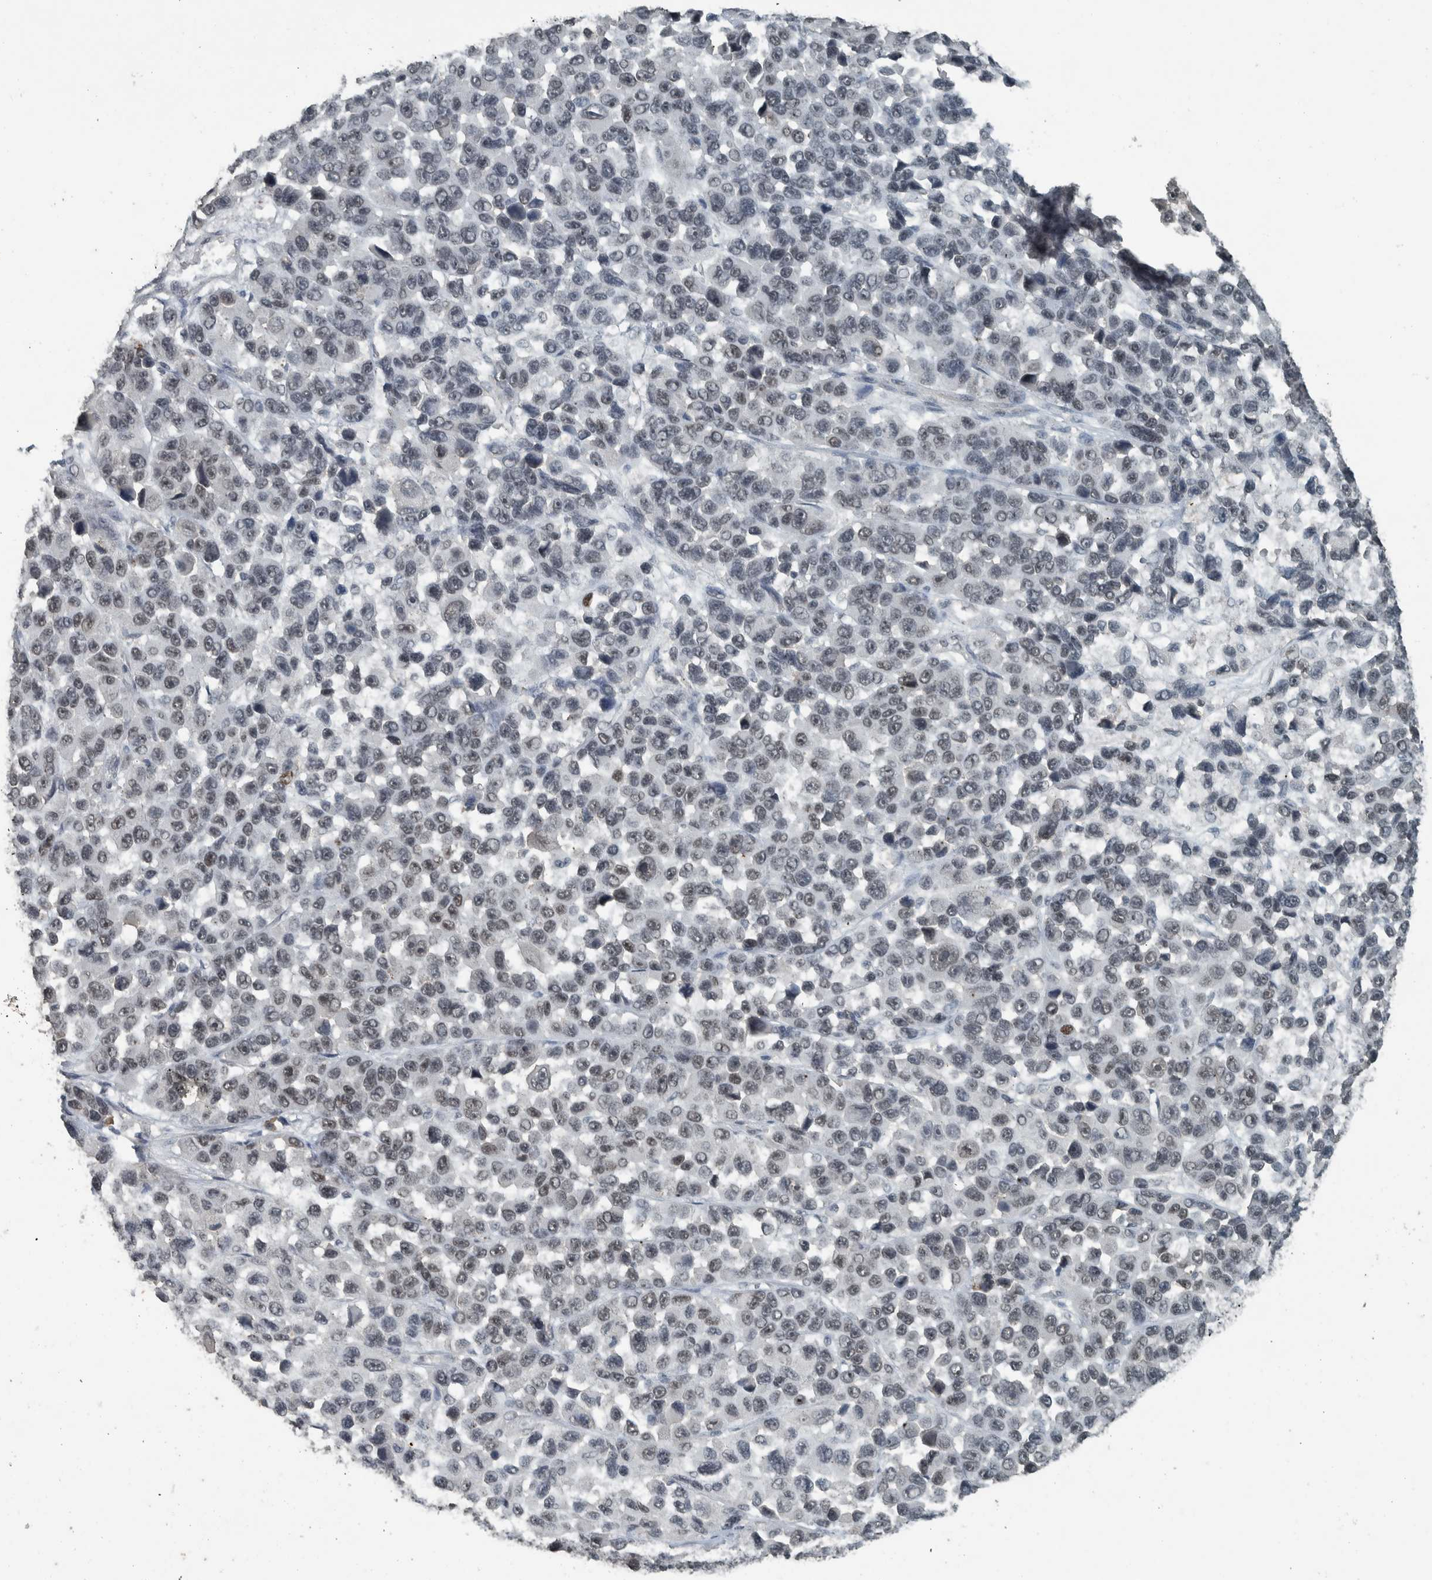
{"staining": {"intensity": "moderate", "quantity": "25%-75%", "location": "nuclear"}, "tissue": "melanoma", "cell_type": "Tumor cells", "image_type": "cancer", "snomed": [{"axis": "morphology", "description": "Malignant melanoma, NOS"}, {"axis": "topography", "description": "Skin"}], "caption": "Immunohistochemical staining of malignant melanoma reveals moderate nuclear protein expression in about 25%-75% of tumor cells. The staining was performed using DAB to visualize the protein expression in brown, while the nuclei were stained in blue with hematoxylin (Magnification: 20x).", "gene": "ZNF24", "patient": {"sex": "male", "age": 53}}